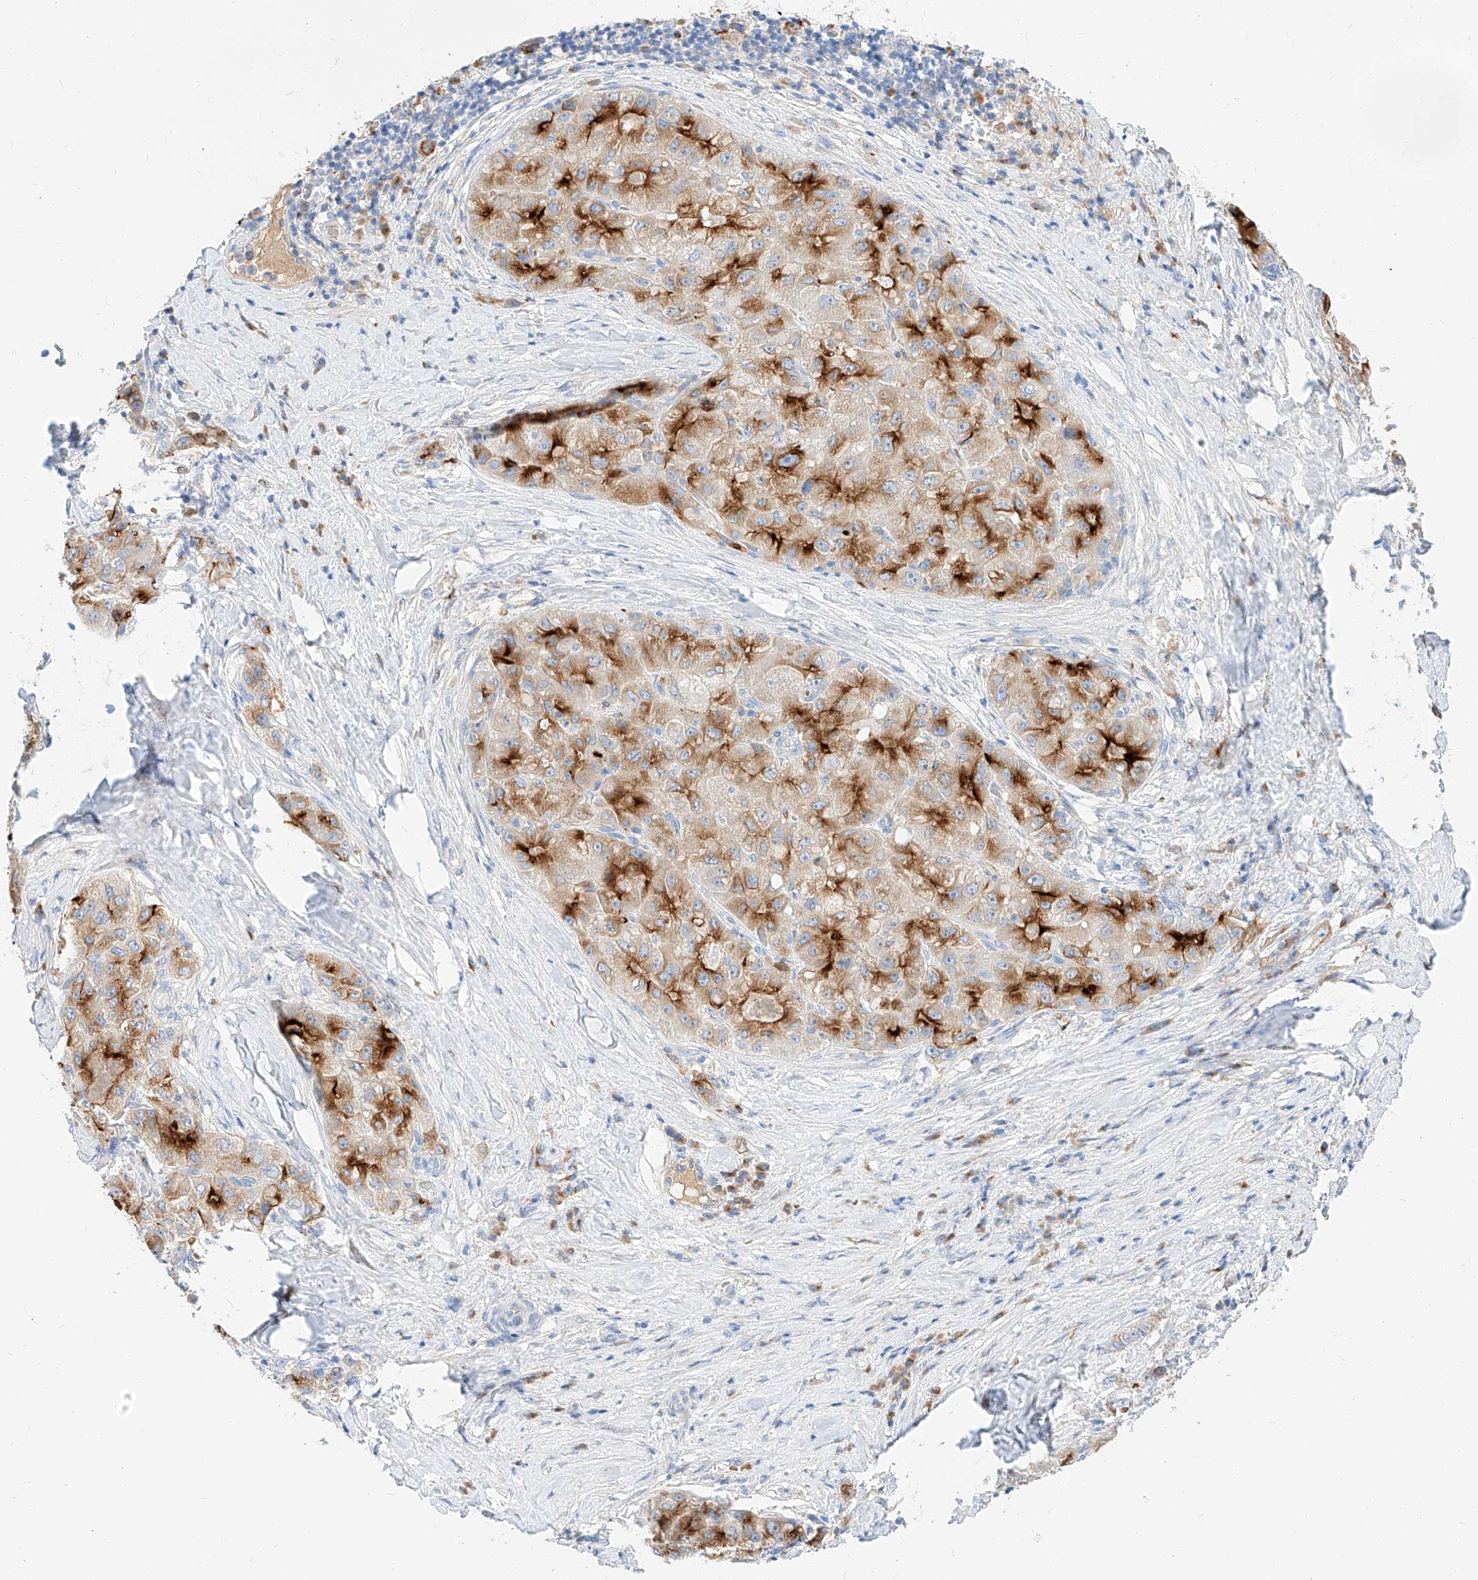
{"staining": {"intensity": "moderate", "quantity": ">75%", "location": "cytoplasmic/membranous"}, "tissue": "liver cancer", "cell_type": "Tumor cells", "image_type": "cancer", "snomed": [{"axis": "morphology", "description": "Carcinoma, Hepatocellular, NOS"}, {"axis": "topography", "description": "Liver"}], "caption": "Tumor cells reveal medium levels of moderate cytoplasmic/membranous positivity in about >75% of cells in human hepatocellular carcinoma (liver).", "gene": "MAP7", "patient": {"sex": "male", "age": 80}}